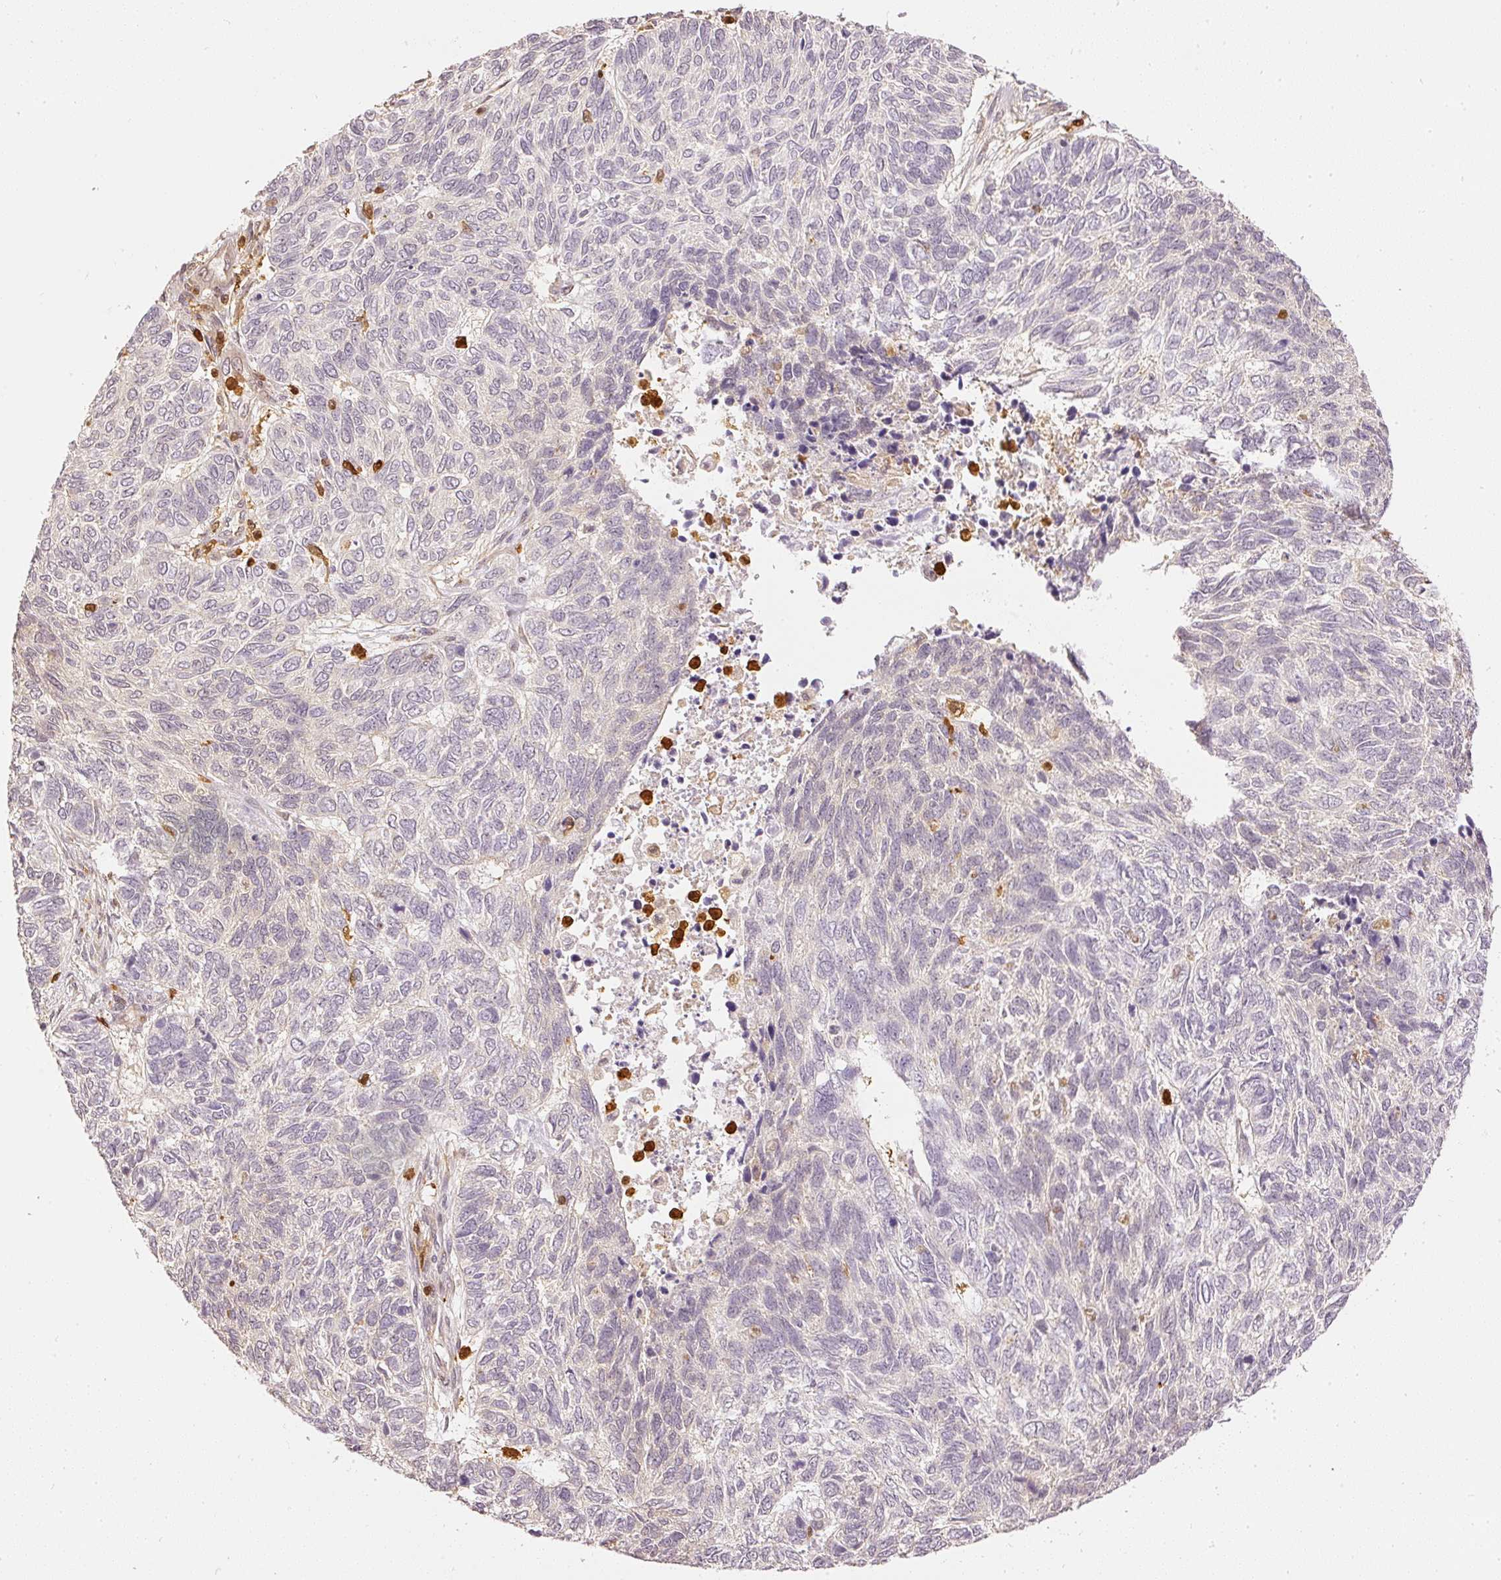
{"staining": {"intensity": "negative", "quantity": "none", "location": "none"}, "tissue": "skin cancer", "cell_type": "Tumor cells", "image_type": "cancer", "snomed": [{"axis": "morphology", "description": "Basal cell carcinoma"}, {"axis": "topography", "description": "Skin"}], "caption": "A photomicrograph of human skin cancer (basal cell carcinoma) is negative for staining in tumor cells.", "gene": "PFN1", "patient": {"sex": "female", "age": 65}}